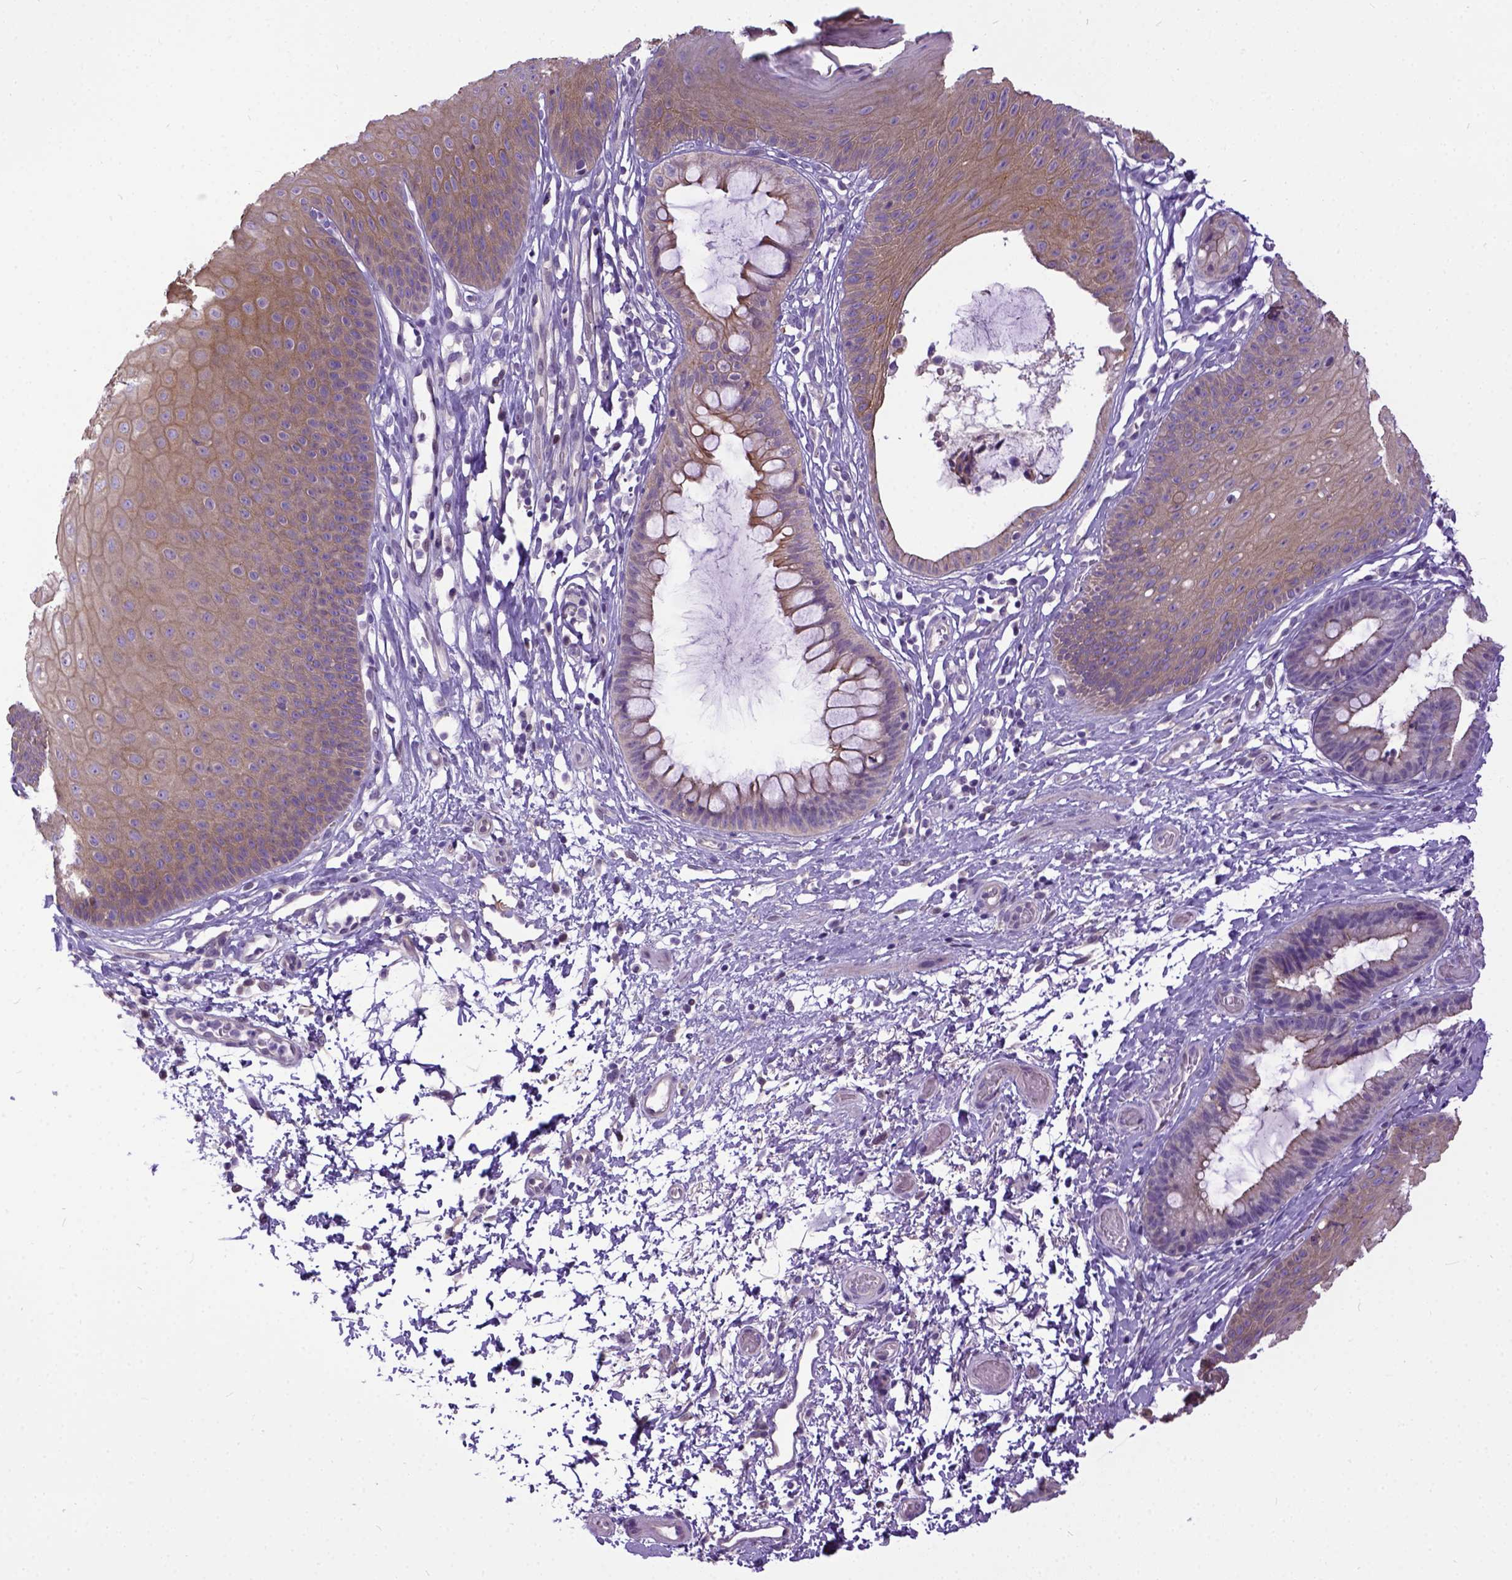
{"staining": {"intensity": "weak", "quantity": ">75%", "location": "cytoplasmic/membranous"}, "tissue": "skin", "cell_type": "Epidermal cells", "image_type": "normal", "snomed": [{"axis": "morphology", "description": "Normal tissue, NOS"}, {"axis": "topography", "description": "Anal"}], "caption": "About >75% of epidermal cells in normal human skin display weak cytoplasmic/membranous protein staining as visualized by brown immunohistochemical staining.", "gene": "NEK5", "patient": {"sex": "male", "age": 53}}